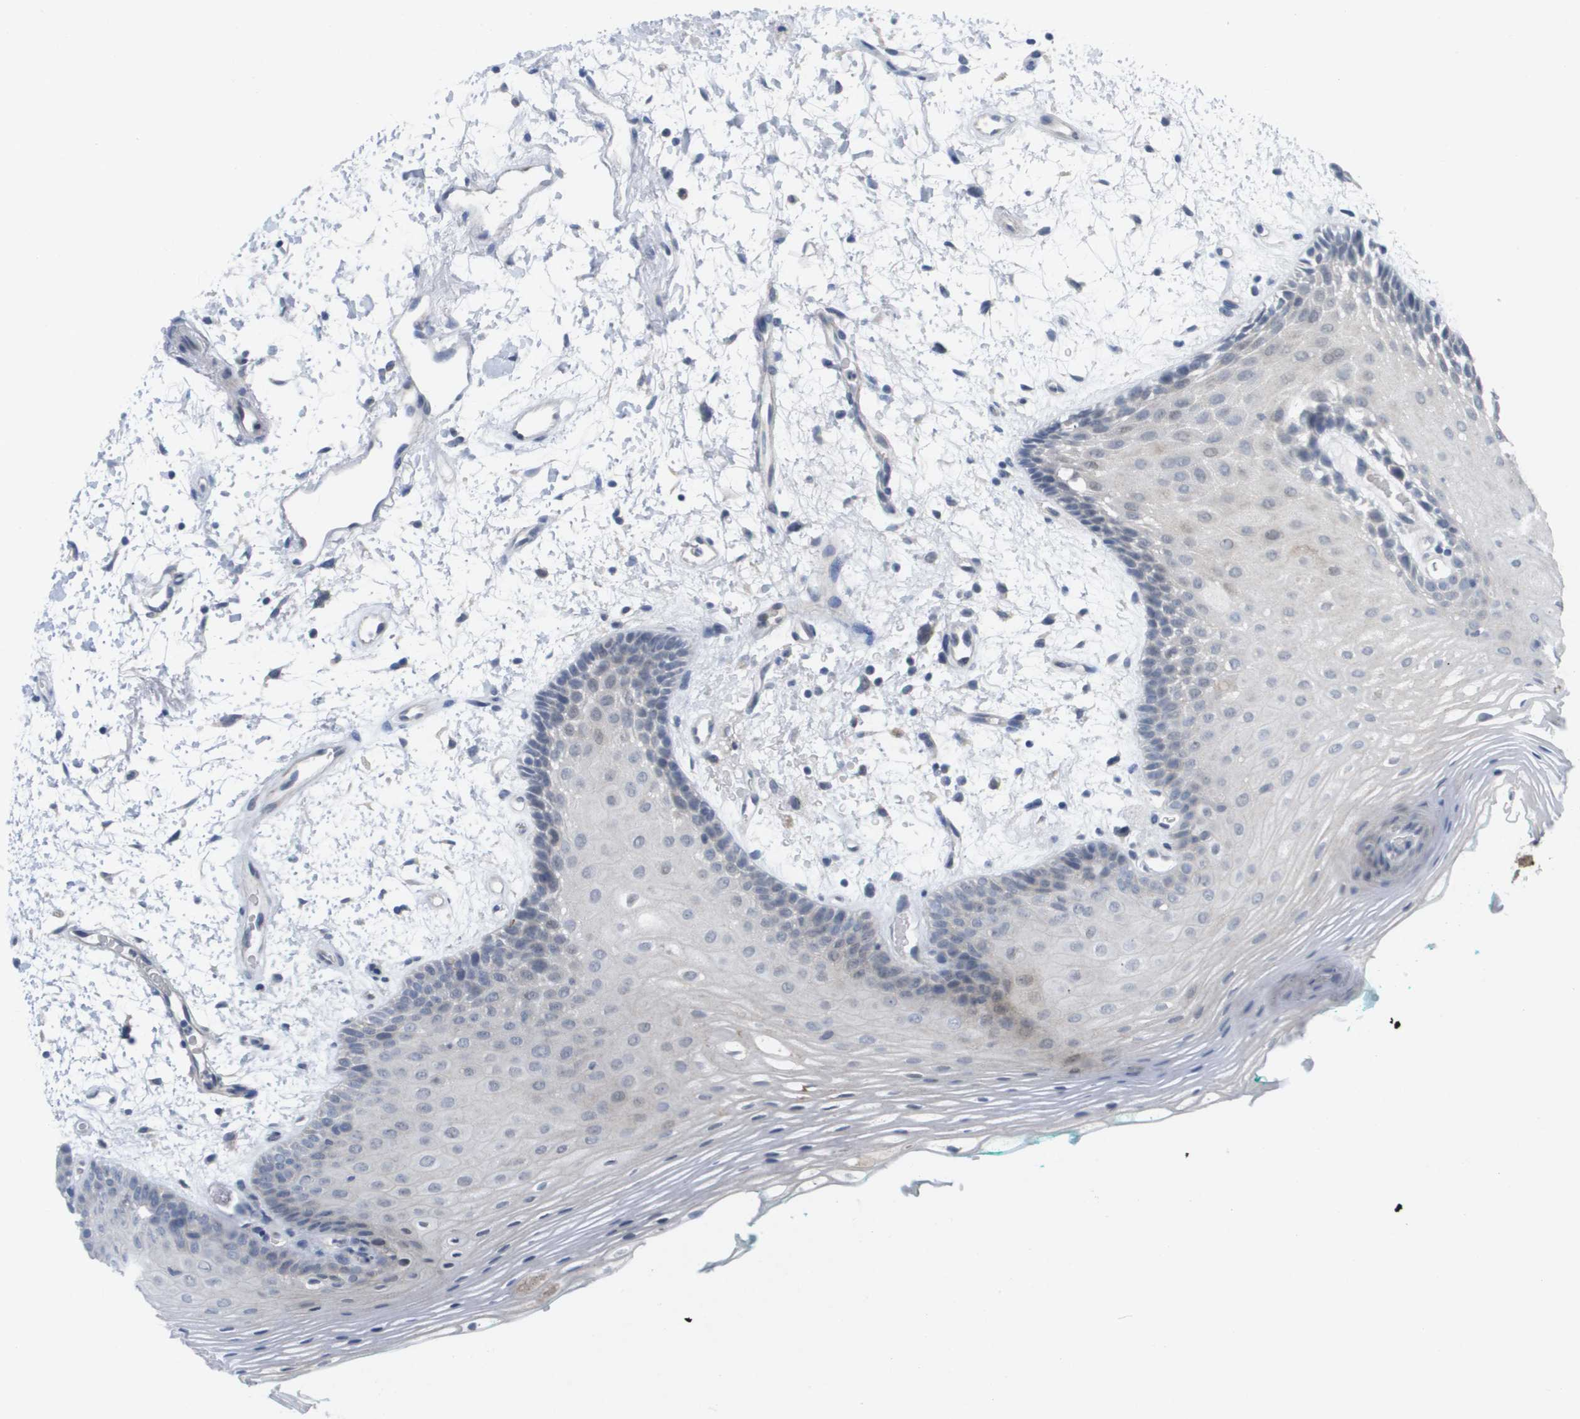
{"staining": {"intensity": "weak", "quantity": "<25%", "location": "cytoplasmic/membranous,nuclear"}, "tissue": "oral mucosa", "cell_type": "Squamous epithelial cells", "image_type": "normal", "snomed": [{"axis": "morphology", "description": "Normal tissue, NOS"}, {"axis": "topography", "description": "Skeletal muscle"}, {"axis": "topography", "description": "Oral tissue"}, {"axis": "topography", "description": "Peripheral nerve tissue"}], "caption": "Immunohistochemistry micrograph of benign human oral mucosa stained for a protein (brown), which displays no positivity in squamous epithelial cells.", "gene": "PDE4A", "patient": {"sex": "female", "age": 84}}